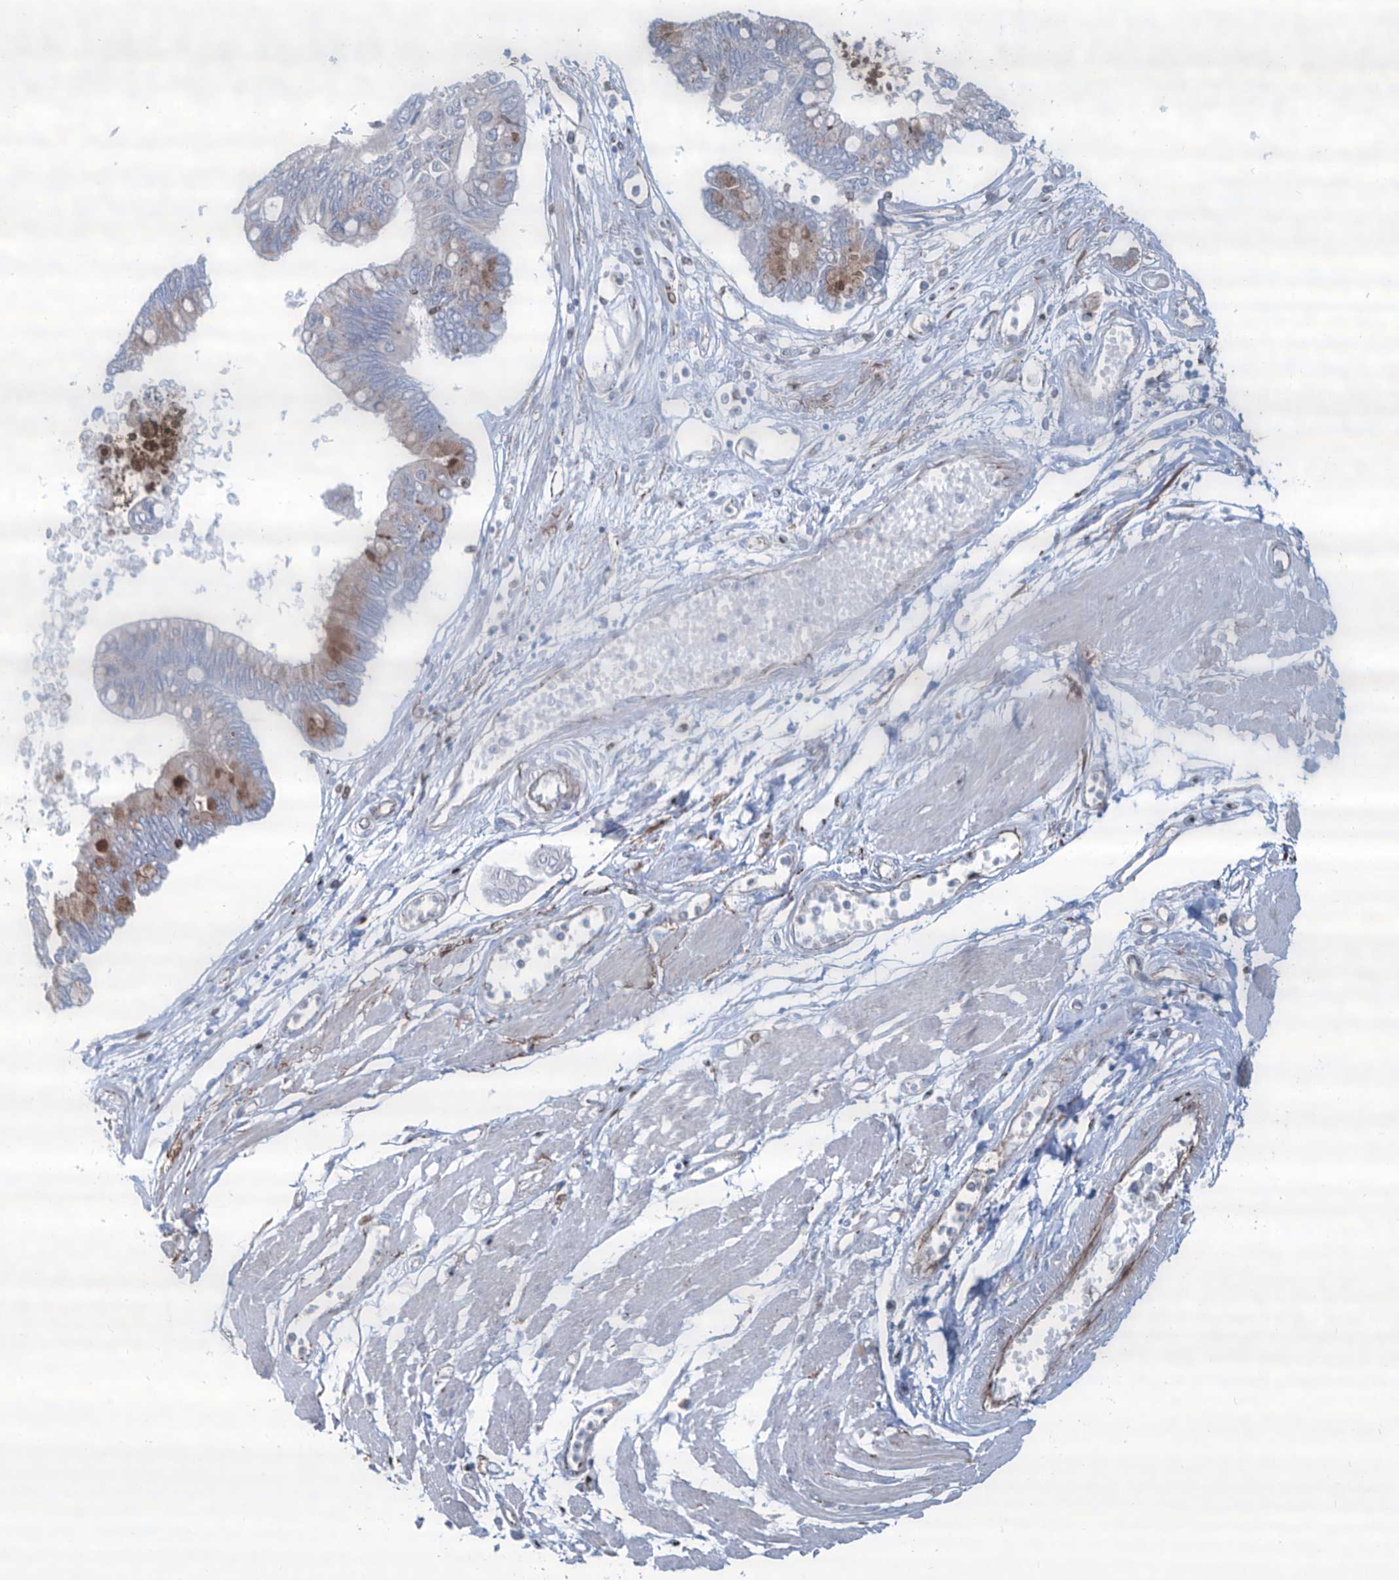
{"staining": {"intensity": "negative", "quantity": "none", "location": "none"}, "tissue": "pancreatic cancer", "cell_type": "Tumor cells", "image_type": "cancer", "snomed": [{"axis": "morphology", "description": "Adenocarcinoma, NOS"}, {"axis": "topography", "description": "Pancreas"}], "caption": "Tumor cells are negative for protein expression in human pancreatic cancer.", "gene": "CDH5", "patient": {"sex": "female", "age": 77}}